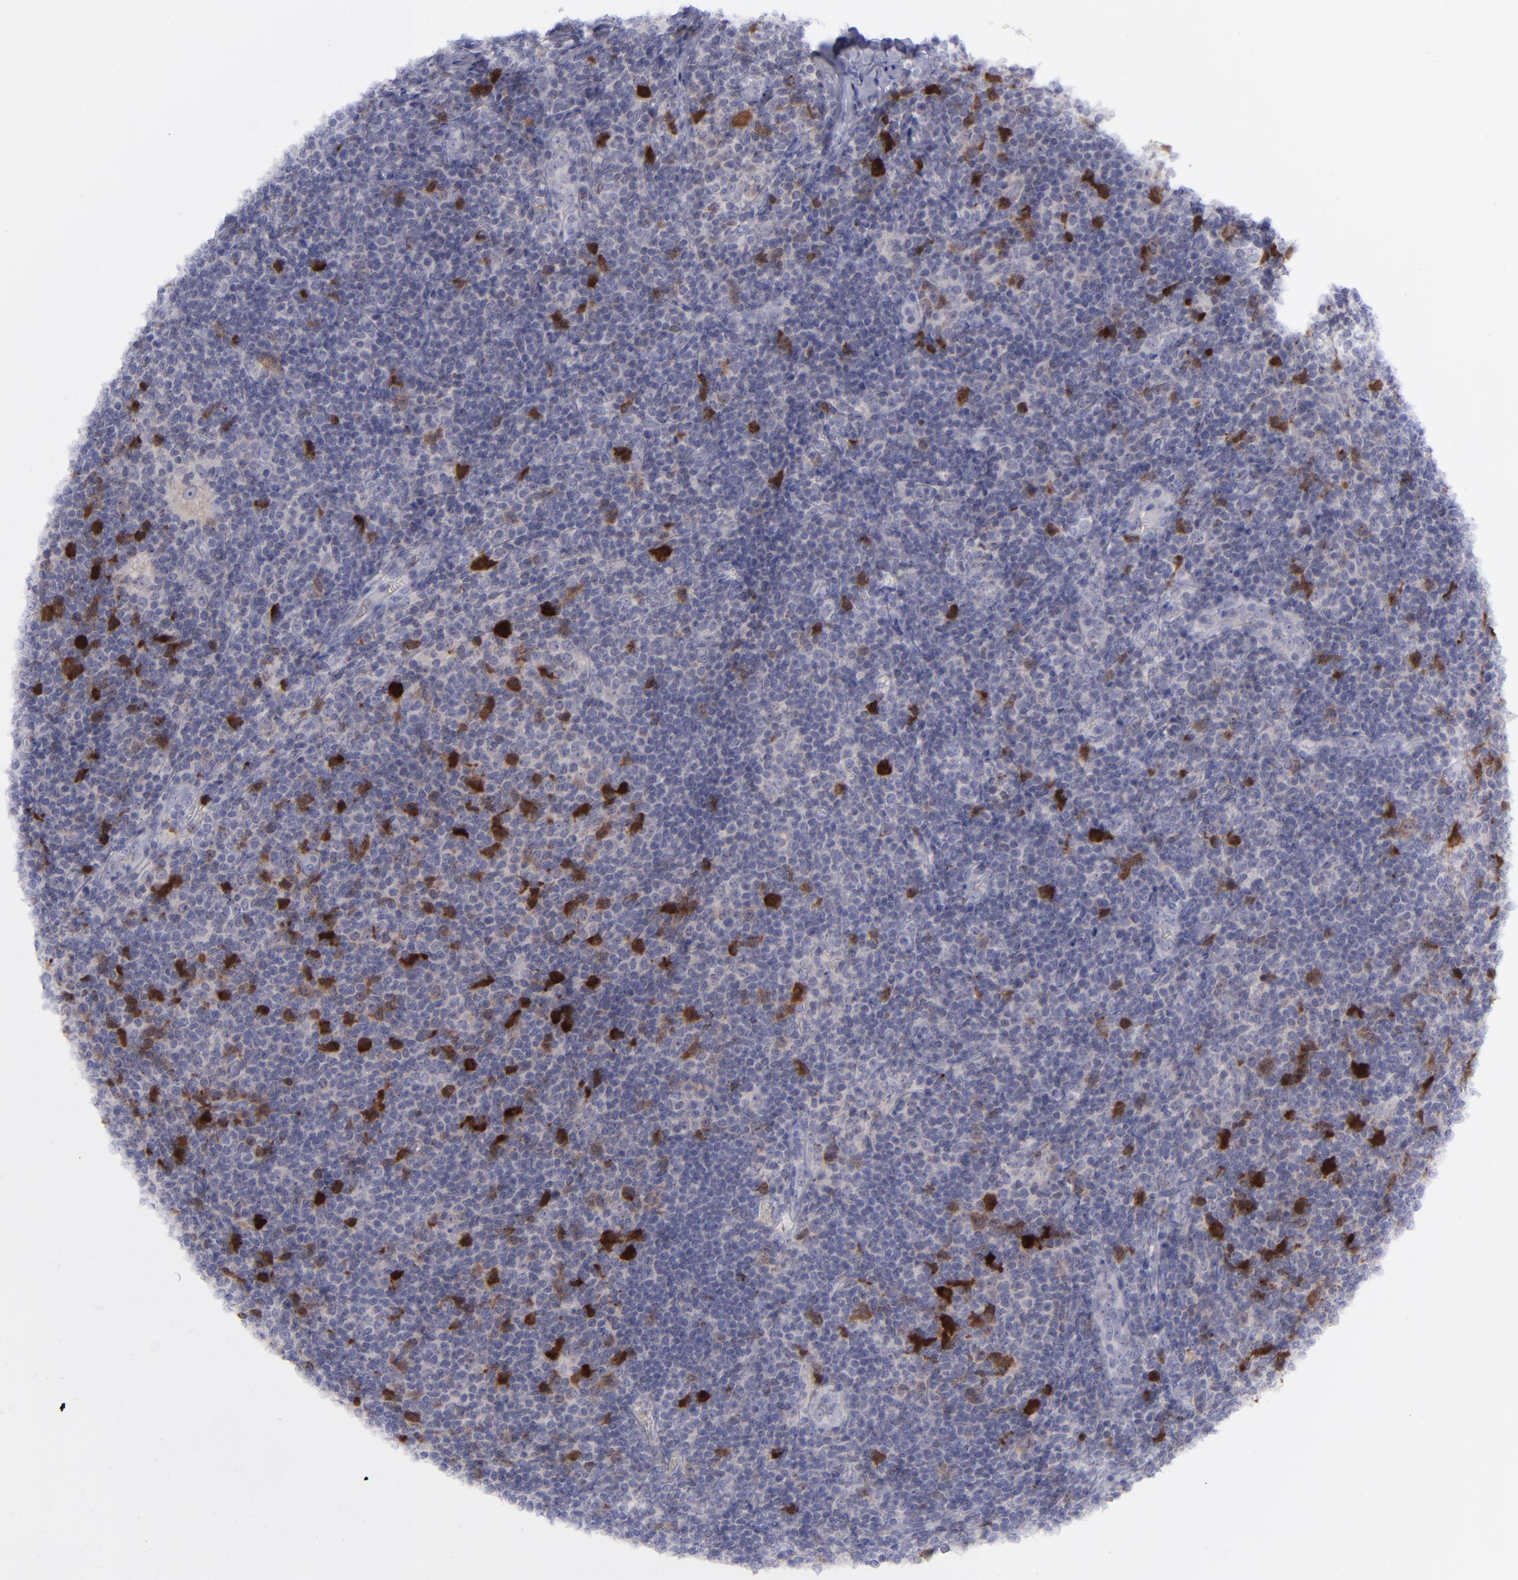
{"staining": {"intensity": "strong", "quantity": "25%-75%", "location": "cytoplasmic/membranous,nuclear"}, "tissue": "lymphoma", "cell_type": "Tumor cells", "image_type": "cancer", "snomed": [{"axis": "morphology", "description": "Malignant lymphoma, non-Hodgkin's type, Low grade"}, {"axis": "topography", "description": "Lymph node"}], "caption": "Protein staining shows strong cytoplasmic/membranous and nuclear positivity in approximately 25%-75% of tumor cells in malignant lymphoma, non-Hodgkin's type (low-grade).", "gene": "AURKA", "patient": {"sex": "male", "age": 74}}